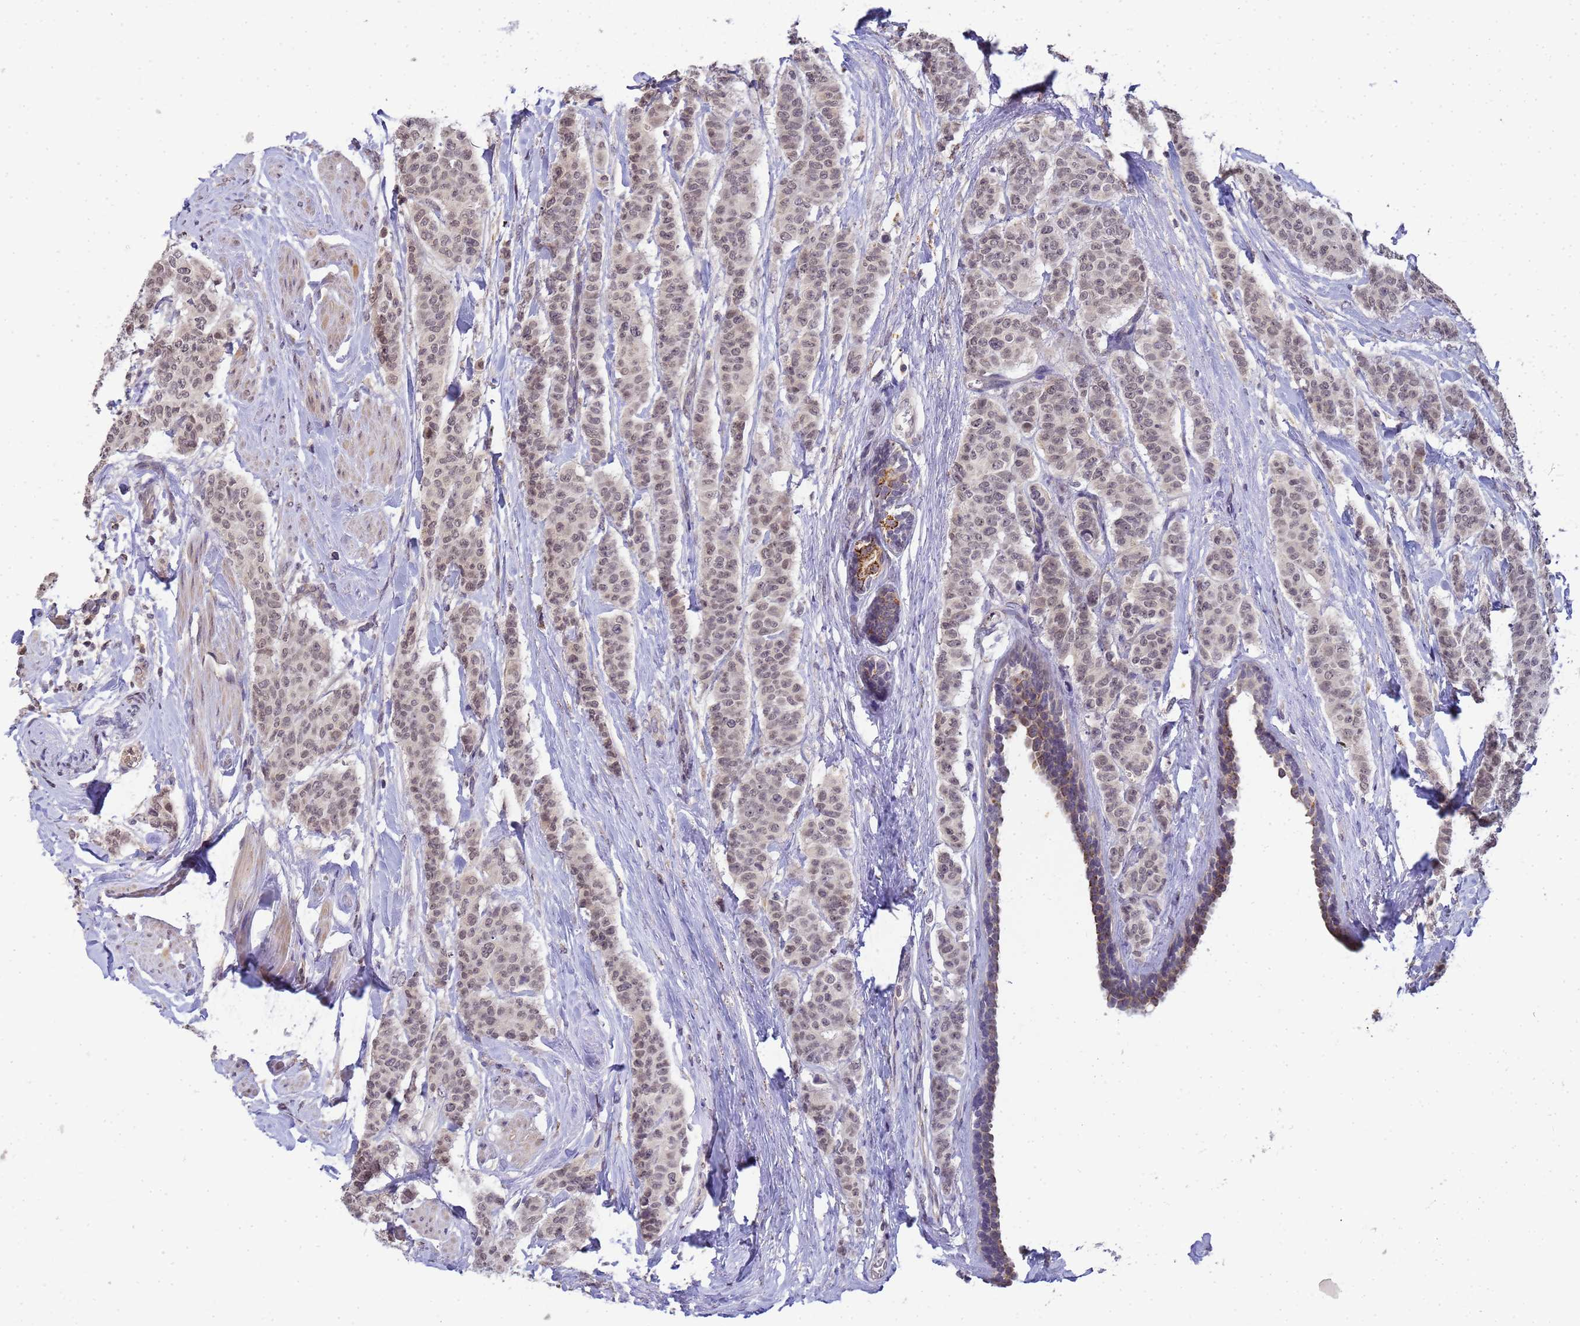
{"staining": {"intensity": "weak", "quantity": "<25%", "location": "nuclear"}, "tissue": "breast cancer", "cell_type": "Tumor cells", "image_type": "cancer", "snomed": [{"axis": "morphology", "description": "Duct carcinoma"}, {"axis": "topography", "description": "Breast"}], "caption": "Immunohistochemical staining of human infiltrating ductal carcinoma (breast) exhibits no significant staining in tumor cells.", "gene": "MYL7", "patient": {"sex": "female", "age": 40}}